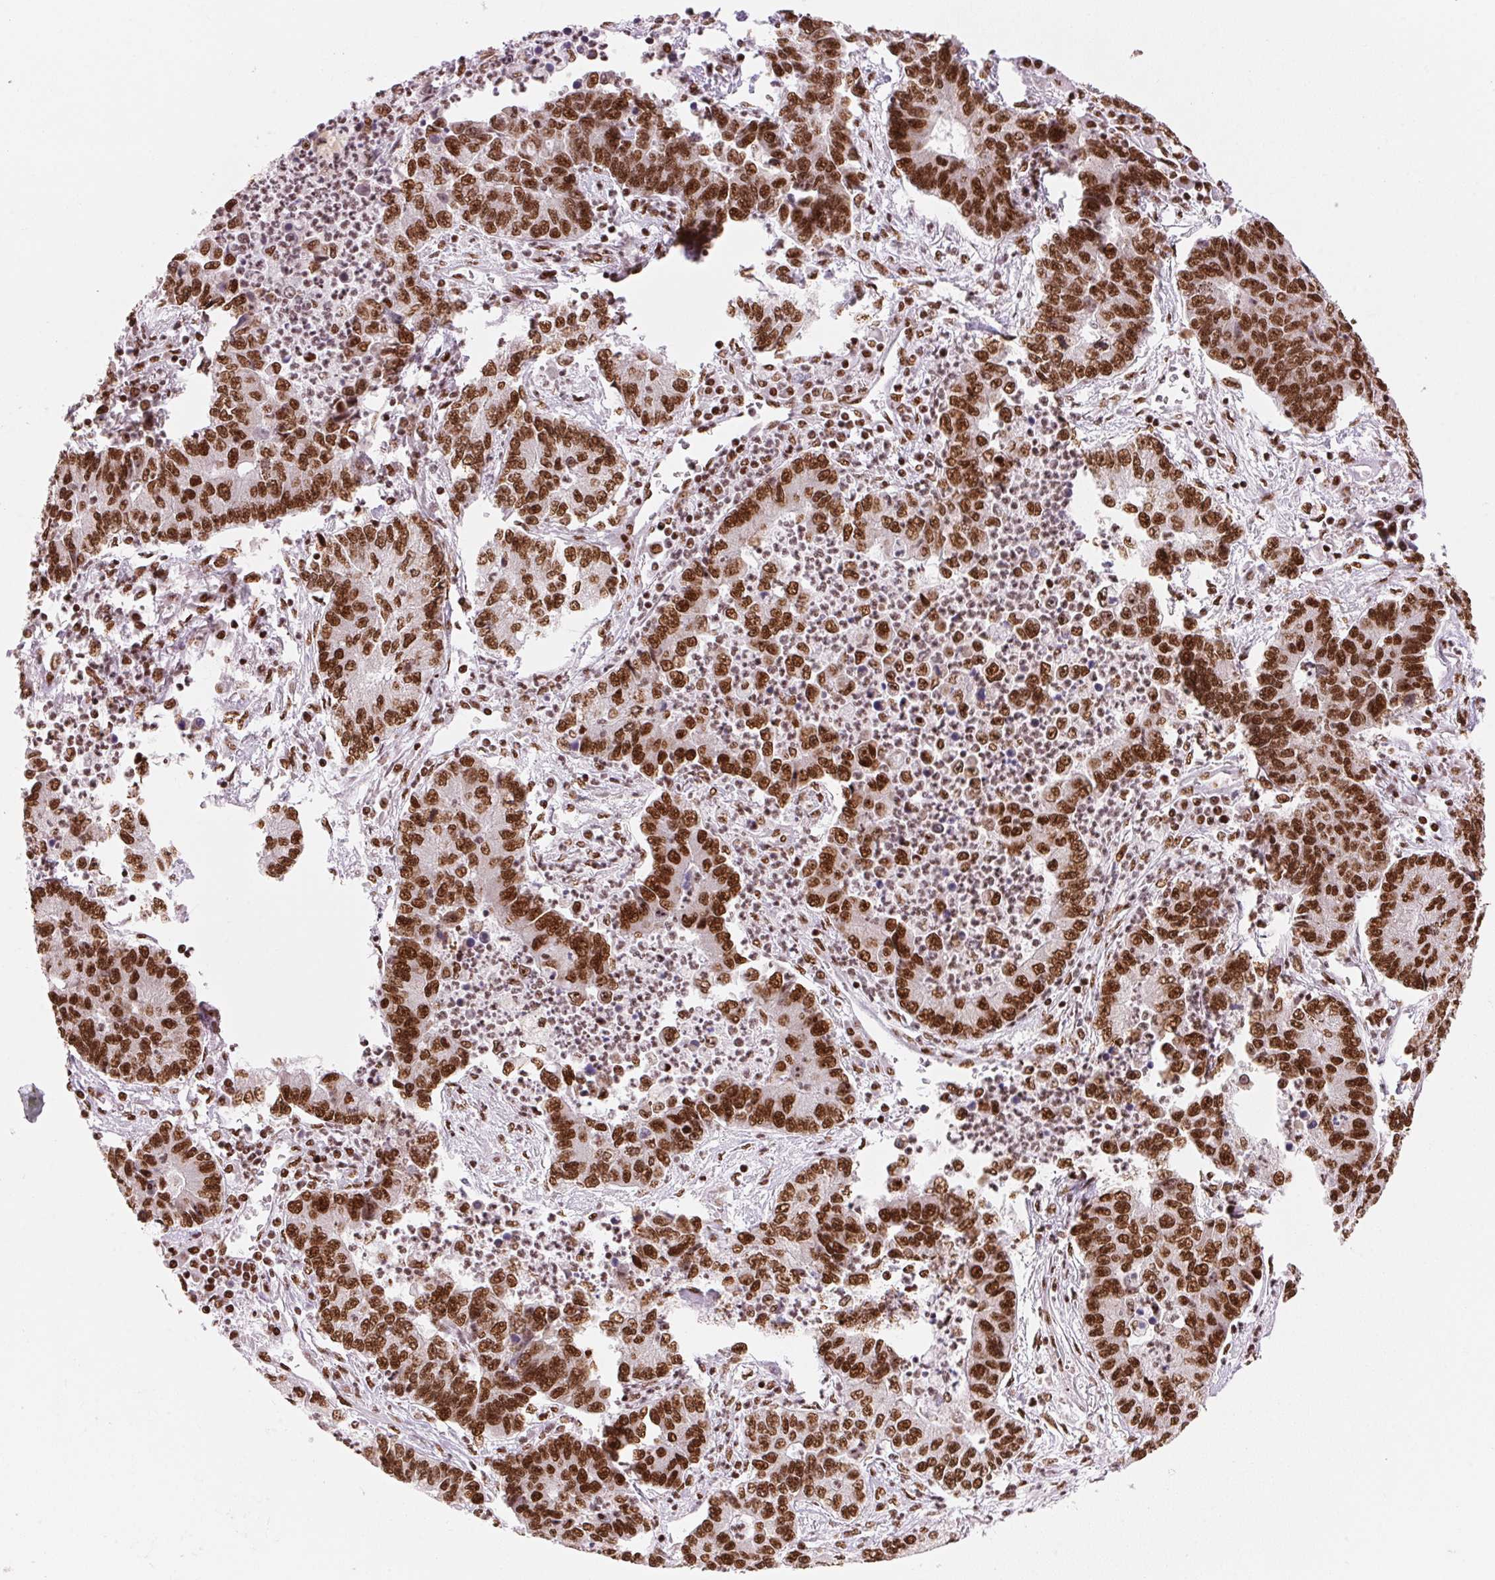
{"staining": {"intensity": "strong", "quantity": ">75%", "location": "nuclear"}, "tissue": "lung cancer", "cell_type": "Tumor cells", "image_type": "cancer", "snomed": [{"axis": "morphology", "description": "Adenocarcinoma, NOS"}, {"axis": "topography", "description": "Lung"}], "caption": "There is high levels of strong nuclear staining in tumor cells of lung cancer (adenocarcinoma), as demonstrated by immunohistochemical staining (brown color).", "gene": "NXF1", "patient": {"sex": "female", "age": 57}}